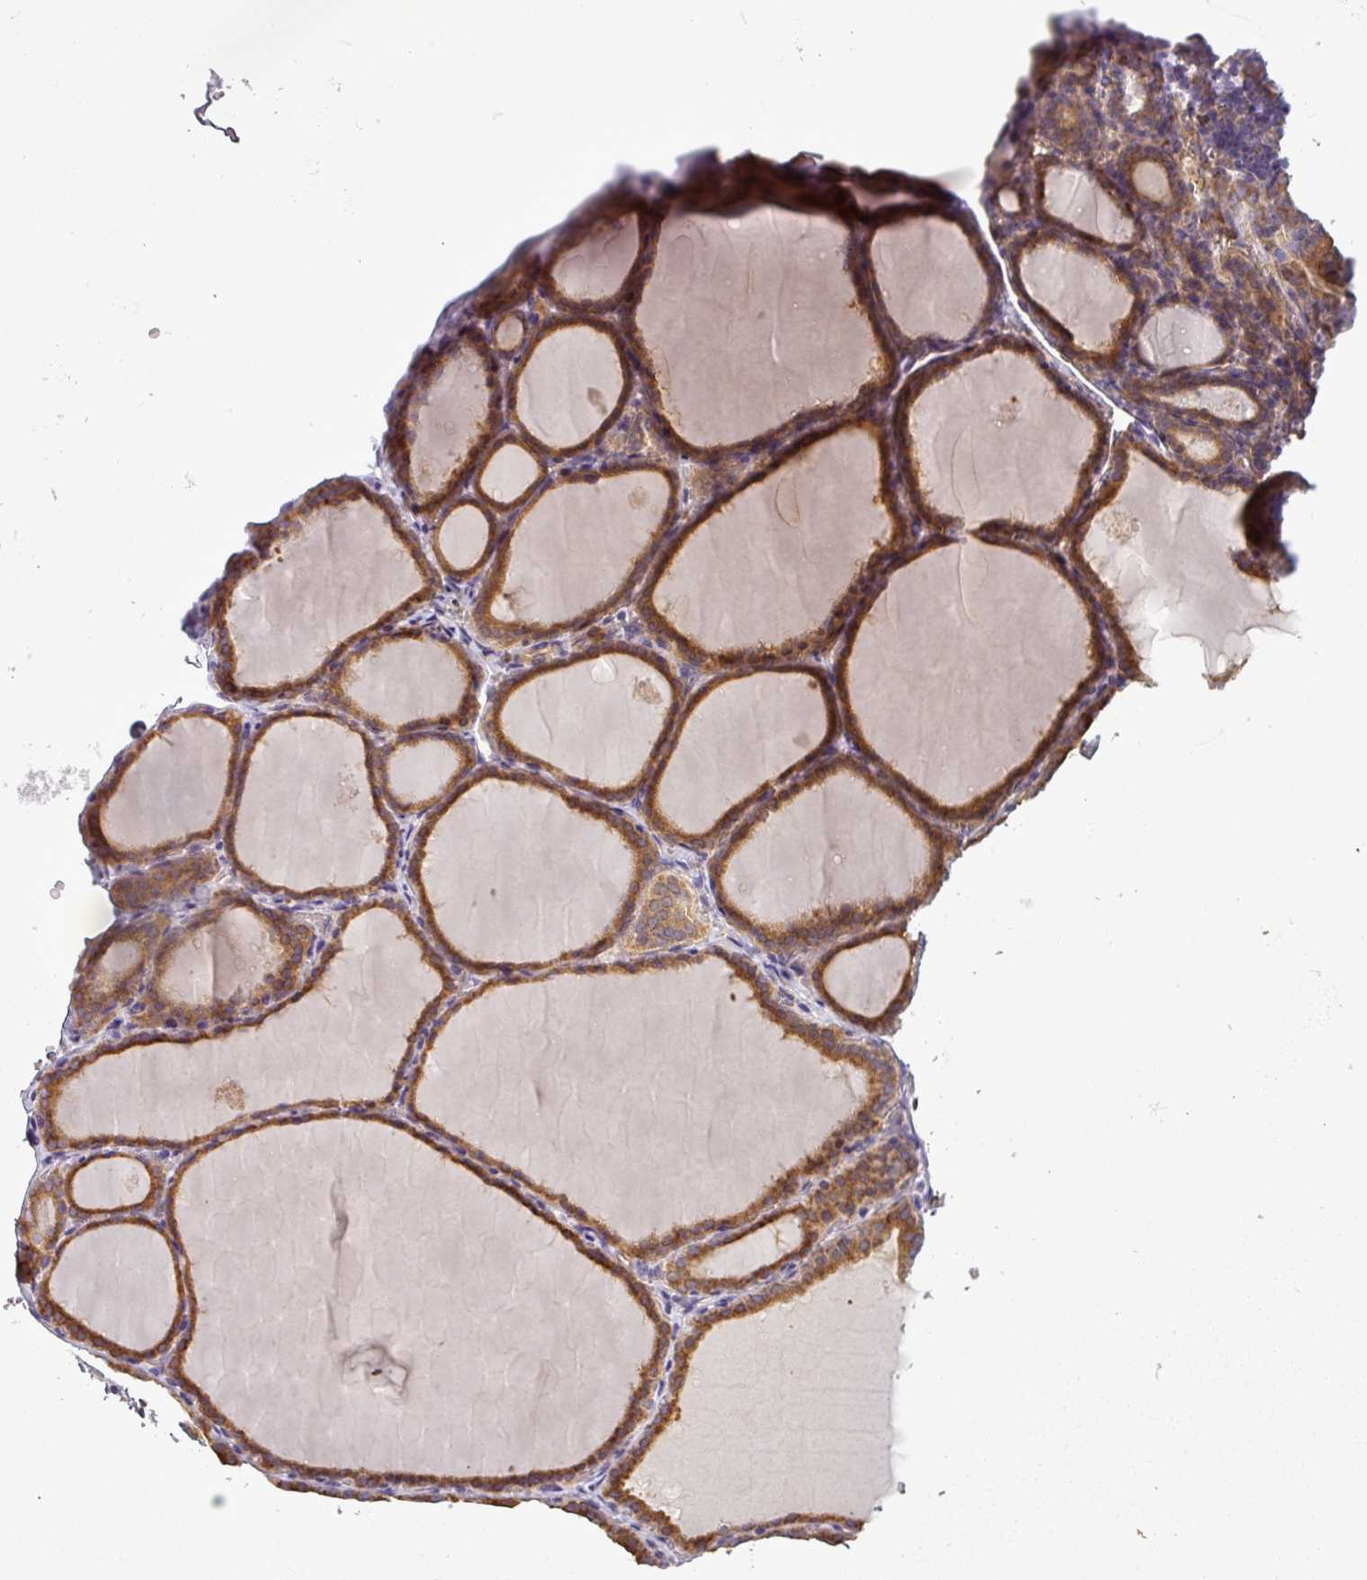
{"staining": {"intensity": "moderate", "quantity": ">75%", "location": "cytoplasmic/membranous"}, "tissue": "thyroid gland", "cell_type": "Glandular cells", "image_type": "normal", "snomed": [{"axis": "morphology", "description": "Normal tissue, NOS"}, {"axis": "topography", "description": "Thyroid gland"}], "caption": "Thyroid gland stained for a protein (brown) exhibits moderate cytoplasmic/membranous positive expression in approximately >75% of glandular cells.", "gene": "MOCS3", "patient": {"sex": "female", "age": 39}}